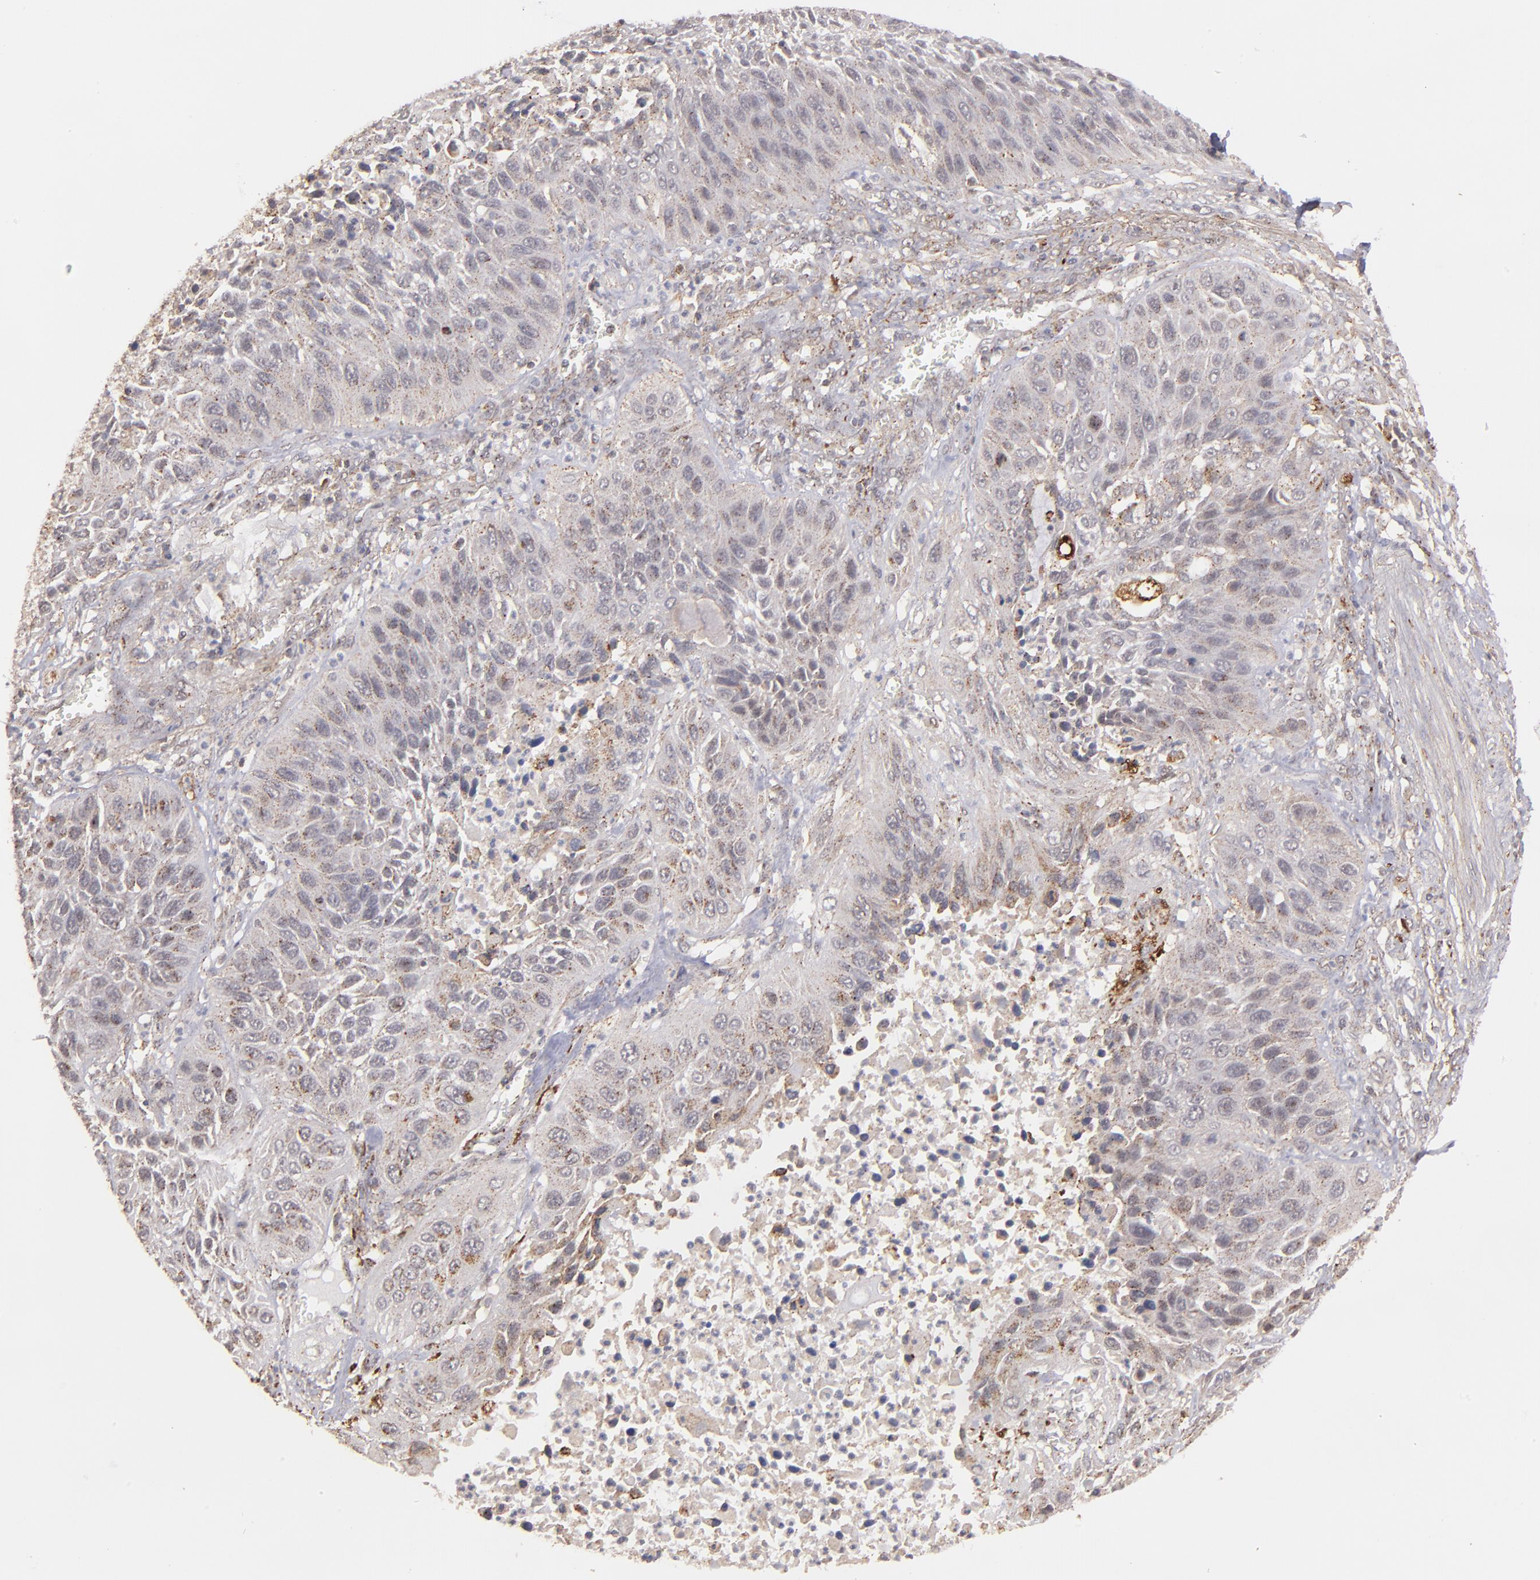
{"staining": {"intensity": "moderate", "quantity": "25%-75%", "location": "cytoplasmic/membranous"}, "tissue": "lung cancer", "cell_type": "Tumor cells", "image_type": "cancer", "snomed": [{"axis": "morphology", "description": "Squamous cell carcinoma, NOS"}, {"axis": "topography", "description": "Lung"}], "caption": "Approximately 25%-75% of tumor cells in human lung cancer reveal moderate cytoplasmic/membranous protein positivity as visualized by brown immunohistochemical staining.", "gene": "ZFYVE1", "patient": {"sex": "female", "age": 76}}